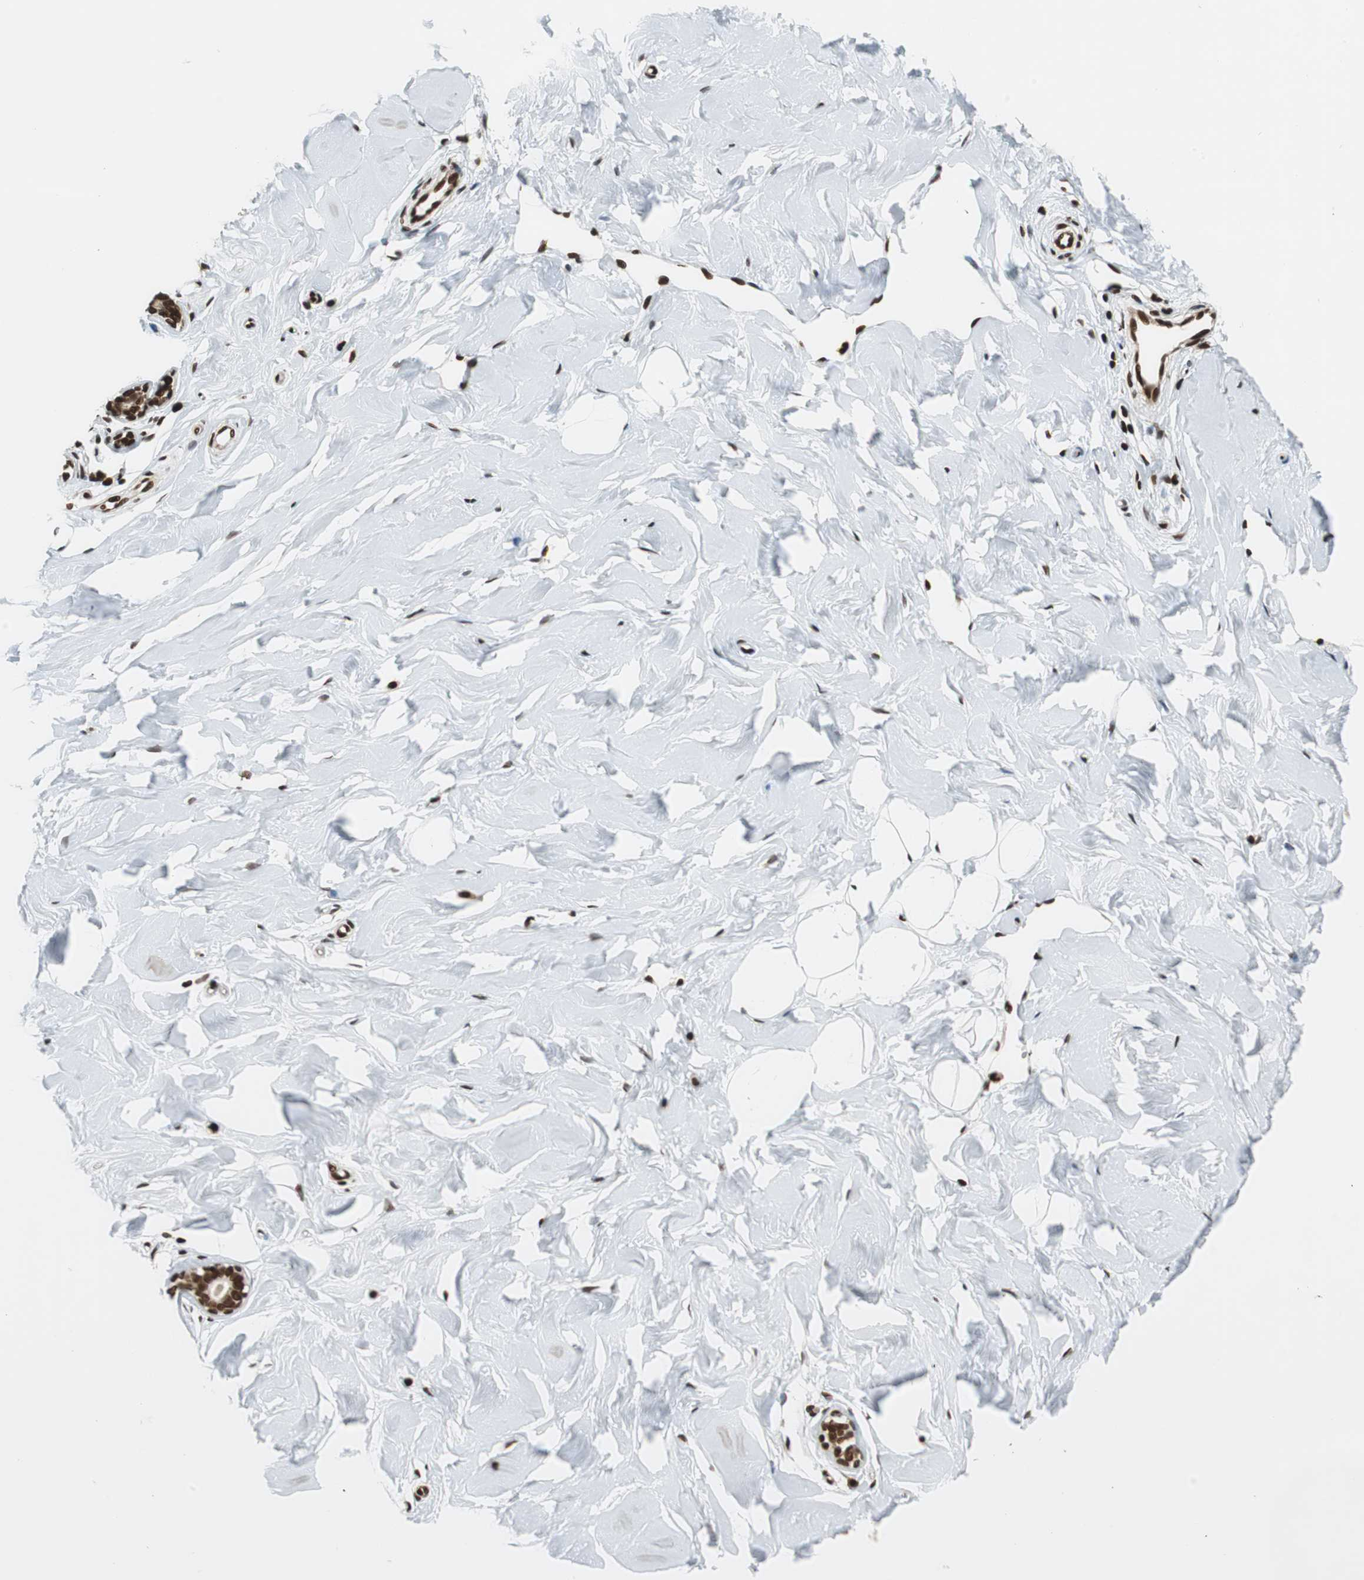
{"staining": {"intensity": "strong", "quantity": ">75%", "location": "nuclear"}, "tissue": "breast", "cell_type": "Adipocytes", "image_type": "normal", "snomed": [{"axis": "morphology", "description": "Normal tissue, NOS"}, {"axis": "topography", "description": "Breast"}], "caption": "IHC (DAB (3,3'-diaminobenzidine)) staining of normal breast shows strong nuclear protein positivity in about >75% of adipocytes. (Stains: DAB in brown, nuclei in blue, Microscopy: brightfield microscopy at high magnification).", "gene": "HDAC1", "patient": {"sex": "female", "age": 23}}